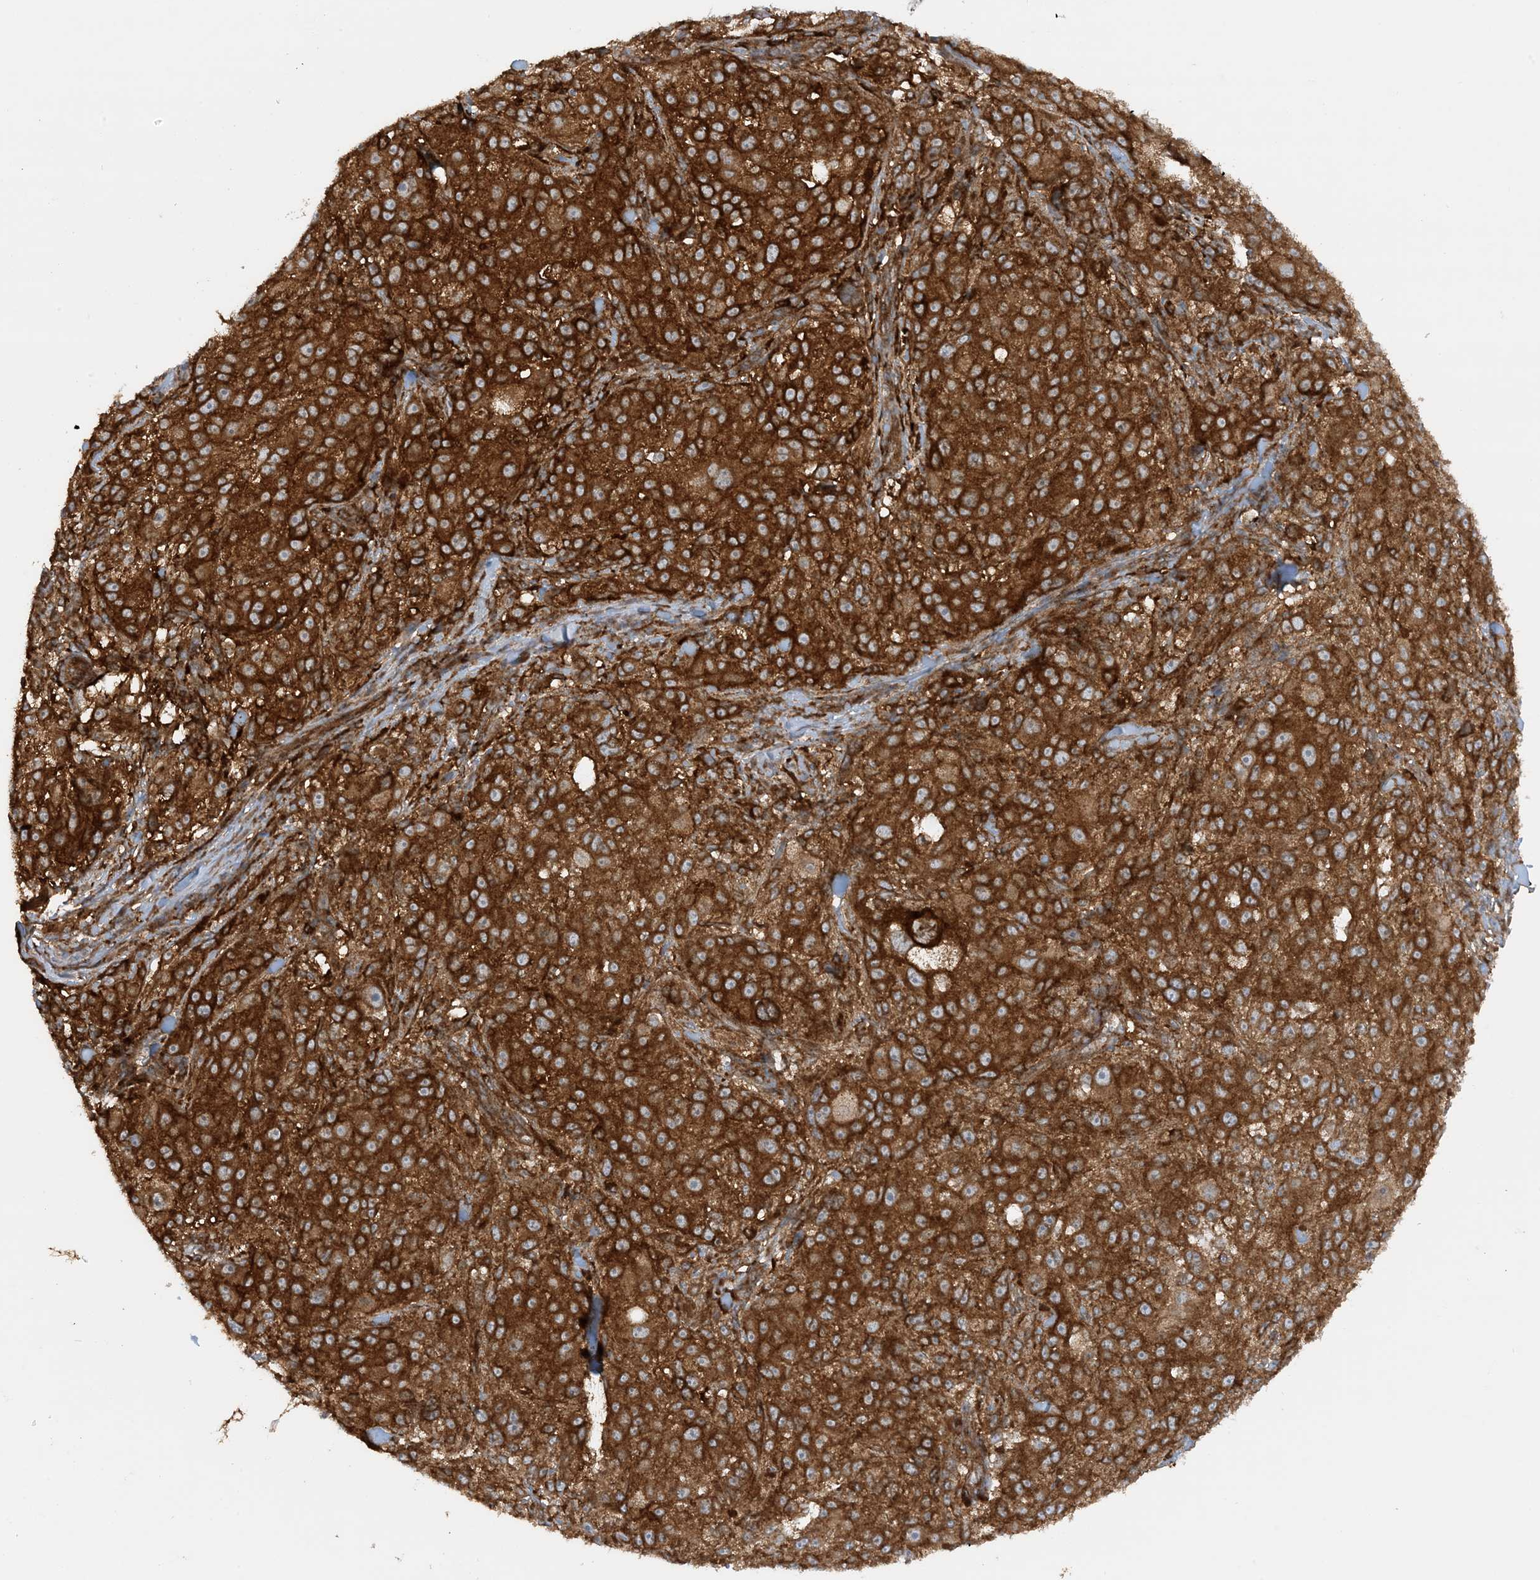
{"staining": {"intensity": "strong", "quantity": ">75%", "location": "cytoplasmic/membranous"}, "tissue": "melanoma", "cell_type": "Tumor cells", "image_type": "cancer", "snomed": [{"axis": "morphology", "description": "Necrosis, NOS"}, {"axis": "morphology", "description": "Malignant melanoma, NOS"}, {"axis": "topography", "description": "Skin"}], "caption": "Protein expression analysis of malignant melanoma exhibits strong cytoplasmic/membranous expression in about >75% of tumor cells. (brown staining indicates protein expression, while blue staining denotes nuclei).", "gene": "STAM2", "patient": {"sex": "female", "age": 87}}